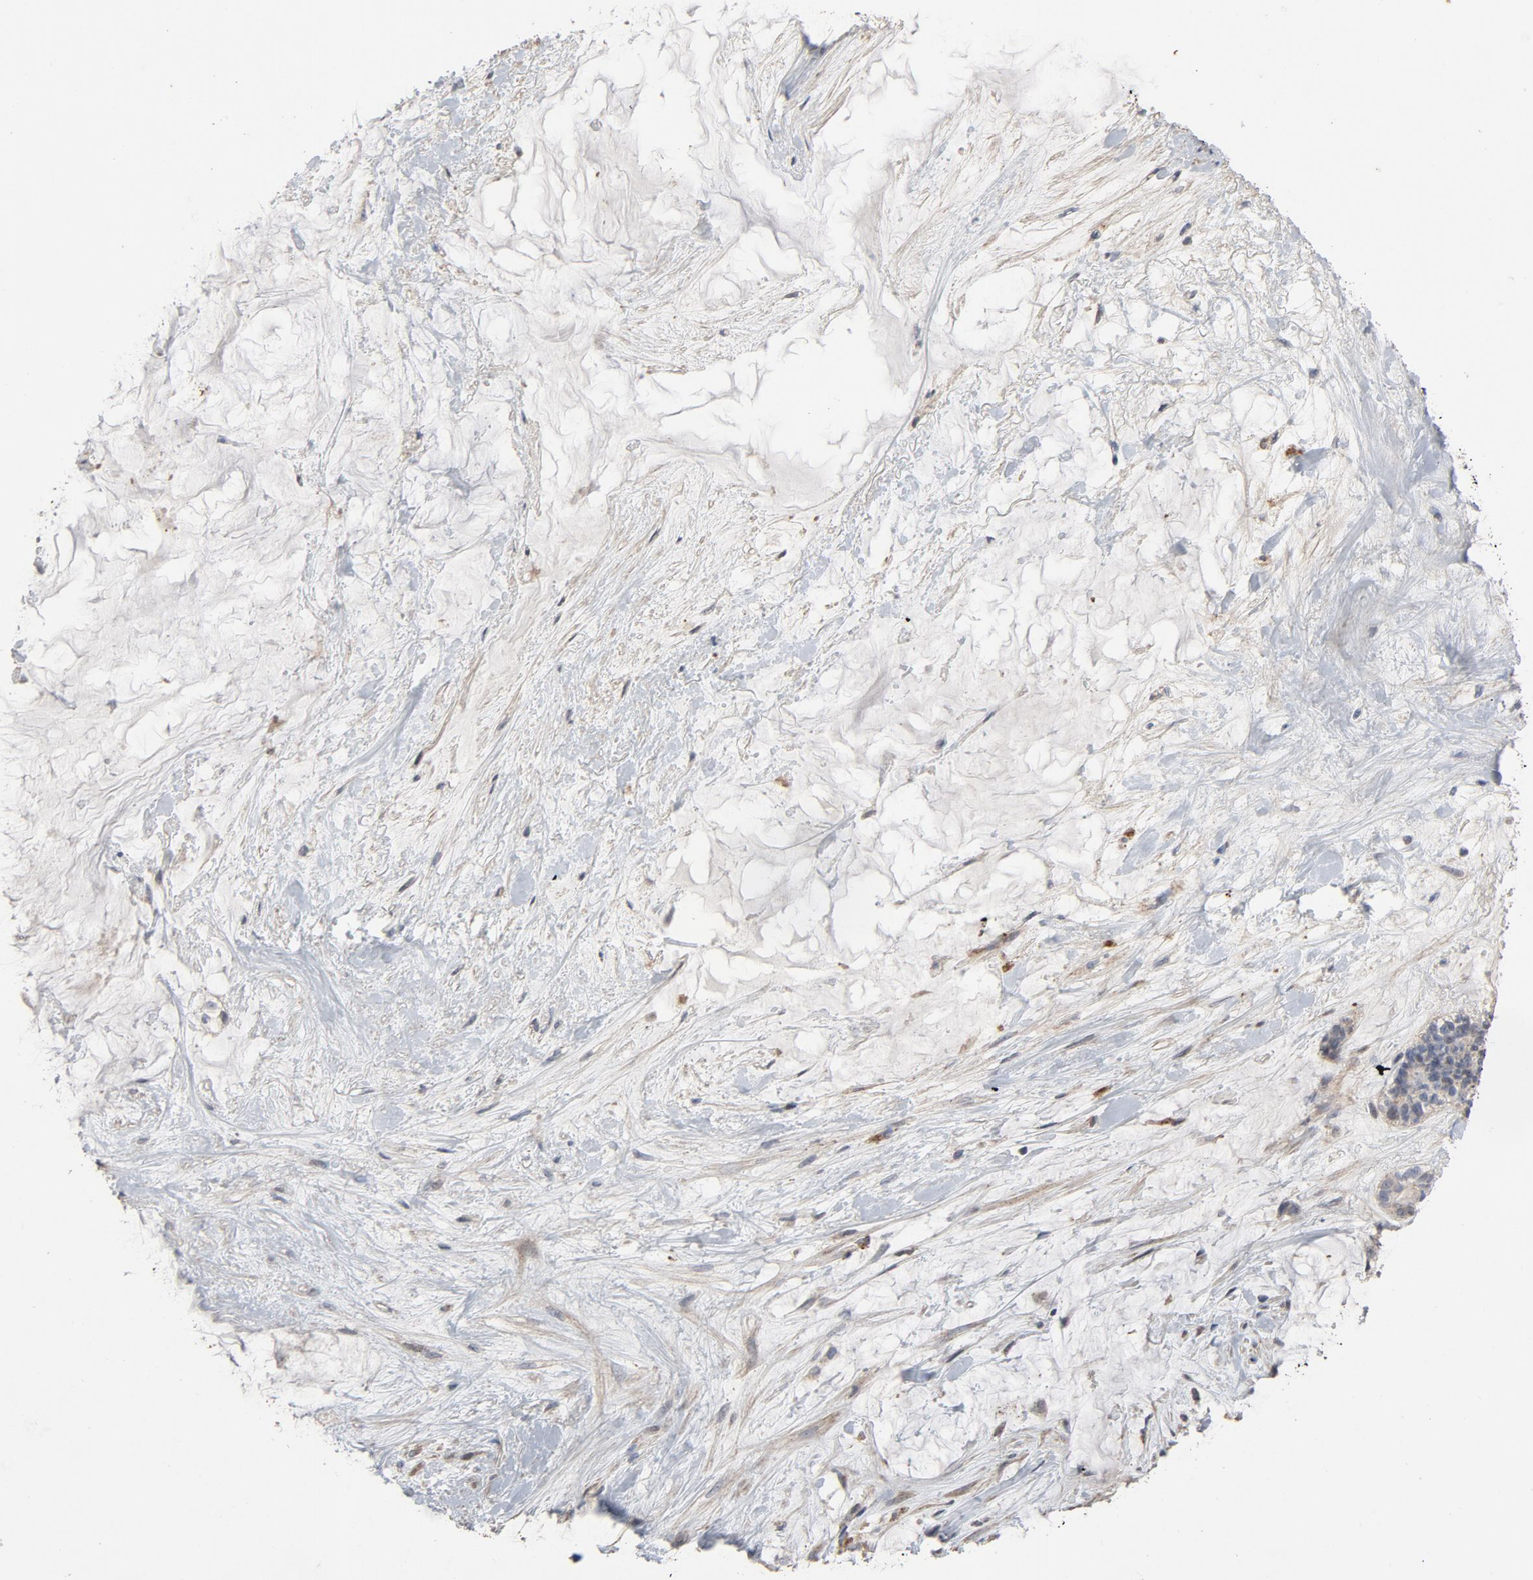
{"staining": {"intensity": "weak", "quantity": "25%-75%", "location": "cytoplasmic/membranous"}, "tissue": "pancreatic cancer", "cell_type": "Tumor cells", "image_type": "cancer", "snomed": [{"axis": "morphology", "description": "Adenocarcinoma, NOS"}, {"axis": "topography", "description": "Pancreas"}], "caption": "Immunohistochemical staining of human adenocarcinoma (pancreatic) displays weak cytoplasmic/membranous protein expression in approximately 25%-75% of tumor cells.", "gene": "CDK6", "patient": {"sex": "female", "age": 73}}